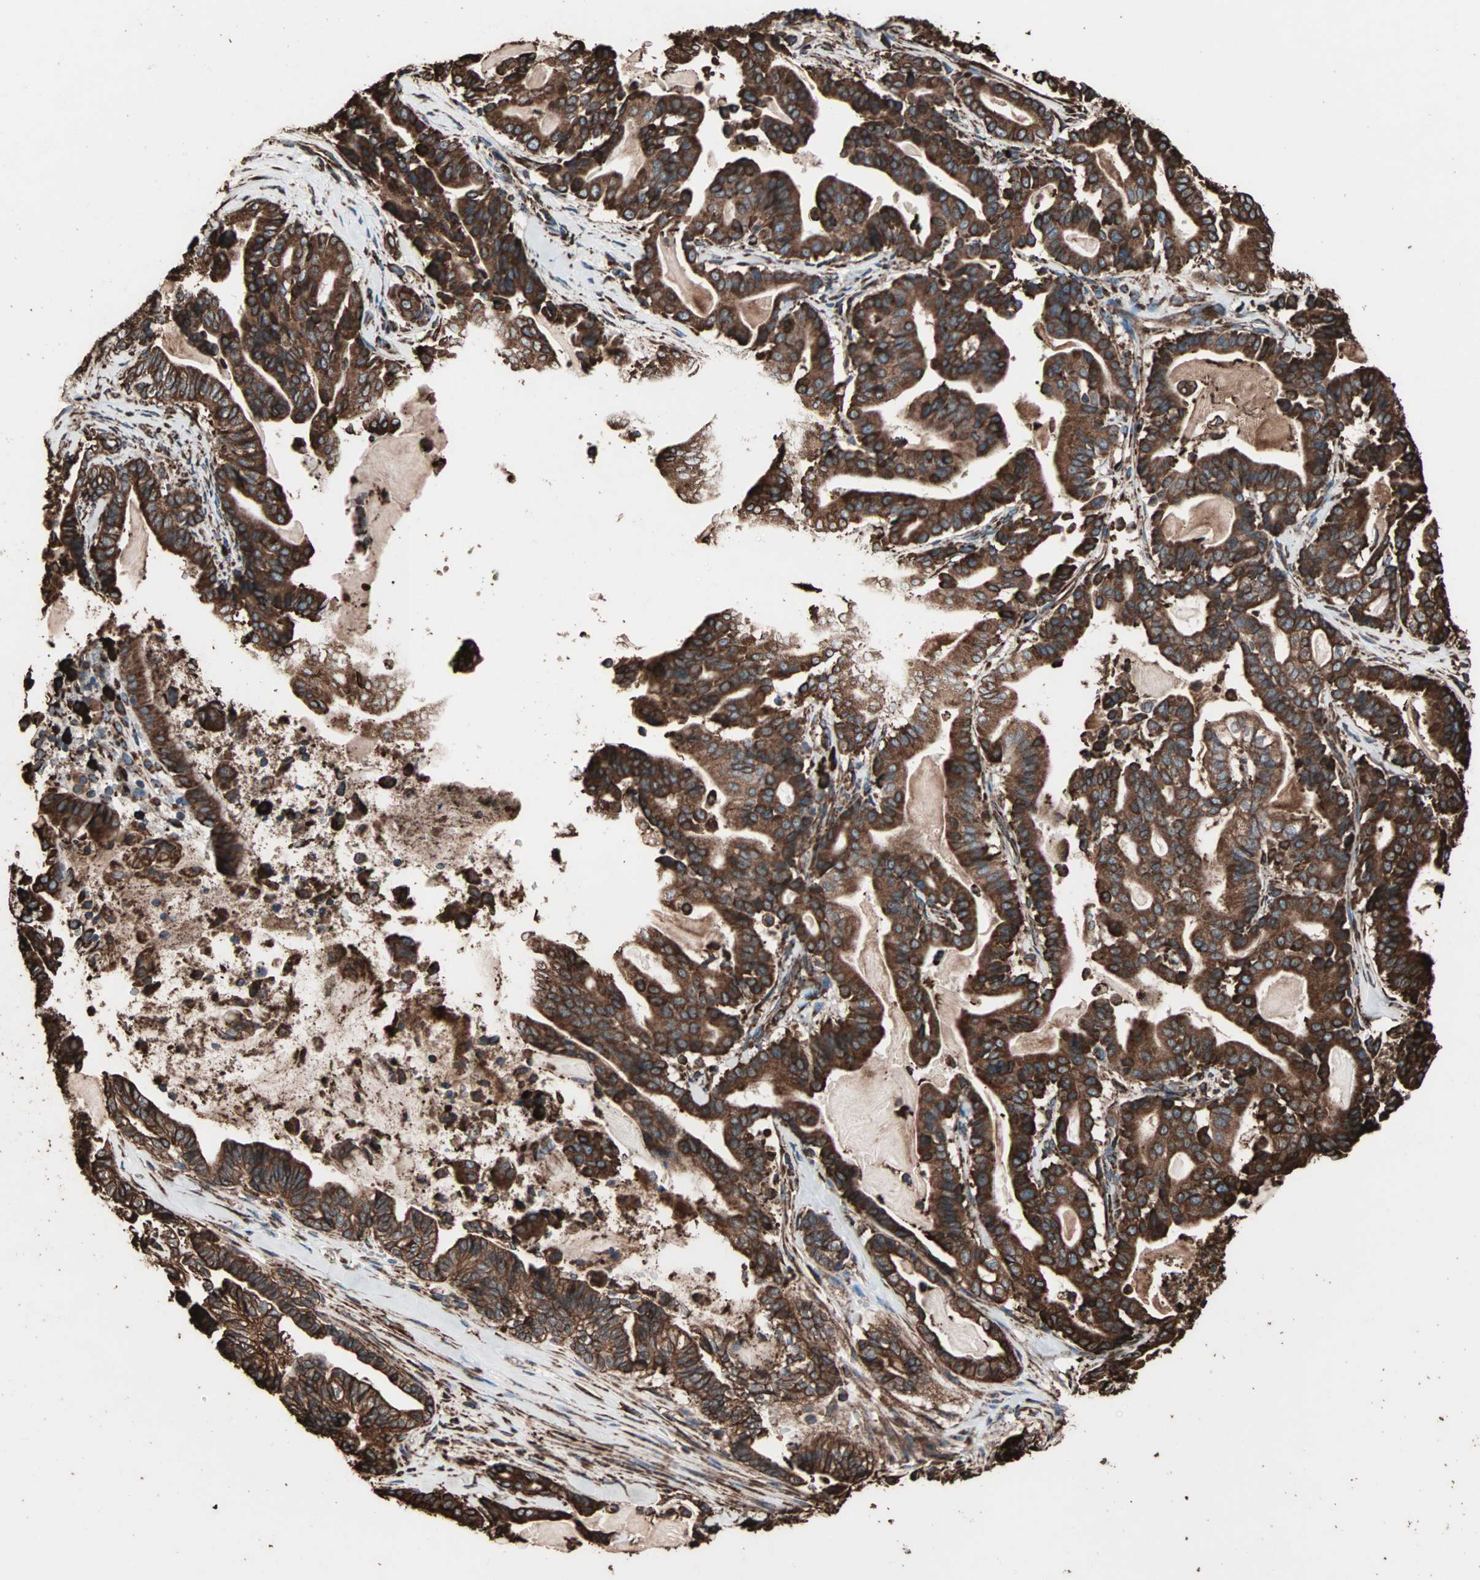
{"staining": {"intensity": "strong", "quantity": ">75%", "location": "cytoplasmic/membranous"}, "tissue": "pancreatic cancer", "cell_type": "Tumor cells", "image_type": "cancer", "snomed": [{"axis": "morphology", "description": "Adenocarcinoma, NOS"}, {"axis": "topography", "description": "Pancreas"}], "caption": "An image of human adenocarcinoma (pancreatic) stained for a protein reveals strong cytoplasmic/membranous brown staining in tumor cells. The staining was performed using DAB (3,3'-diaminobenzidine) to visualize the protein expression in brown, while the nuclei were stained in blue with hematoxylin (Magnification: 20x).", "gene": "HSP90B1", "patient": {"sex": "male", "age": 63}}